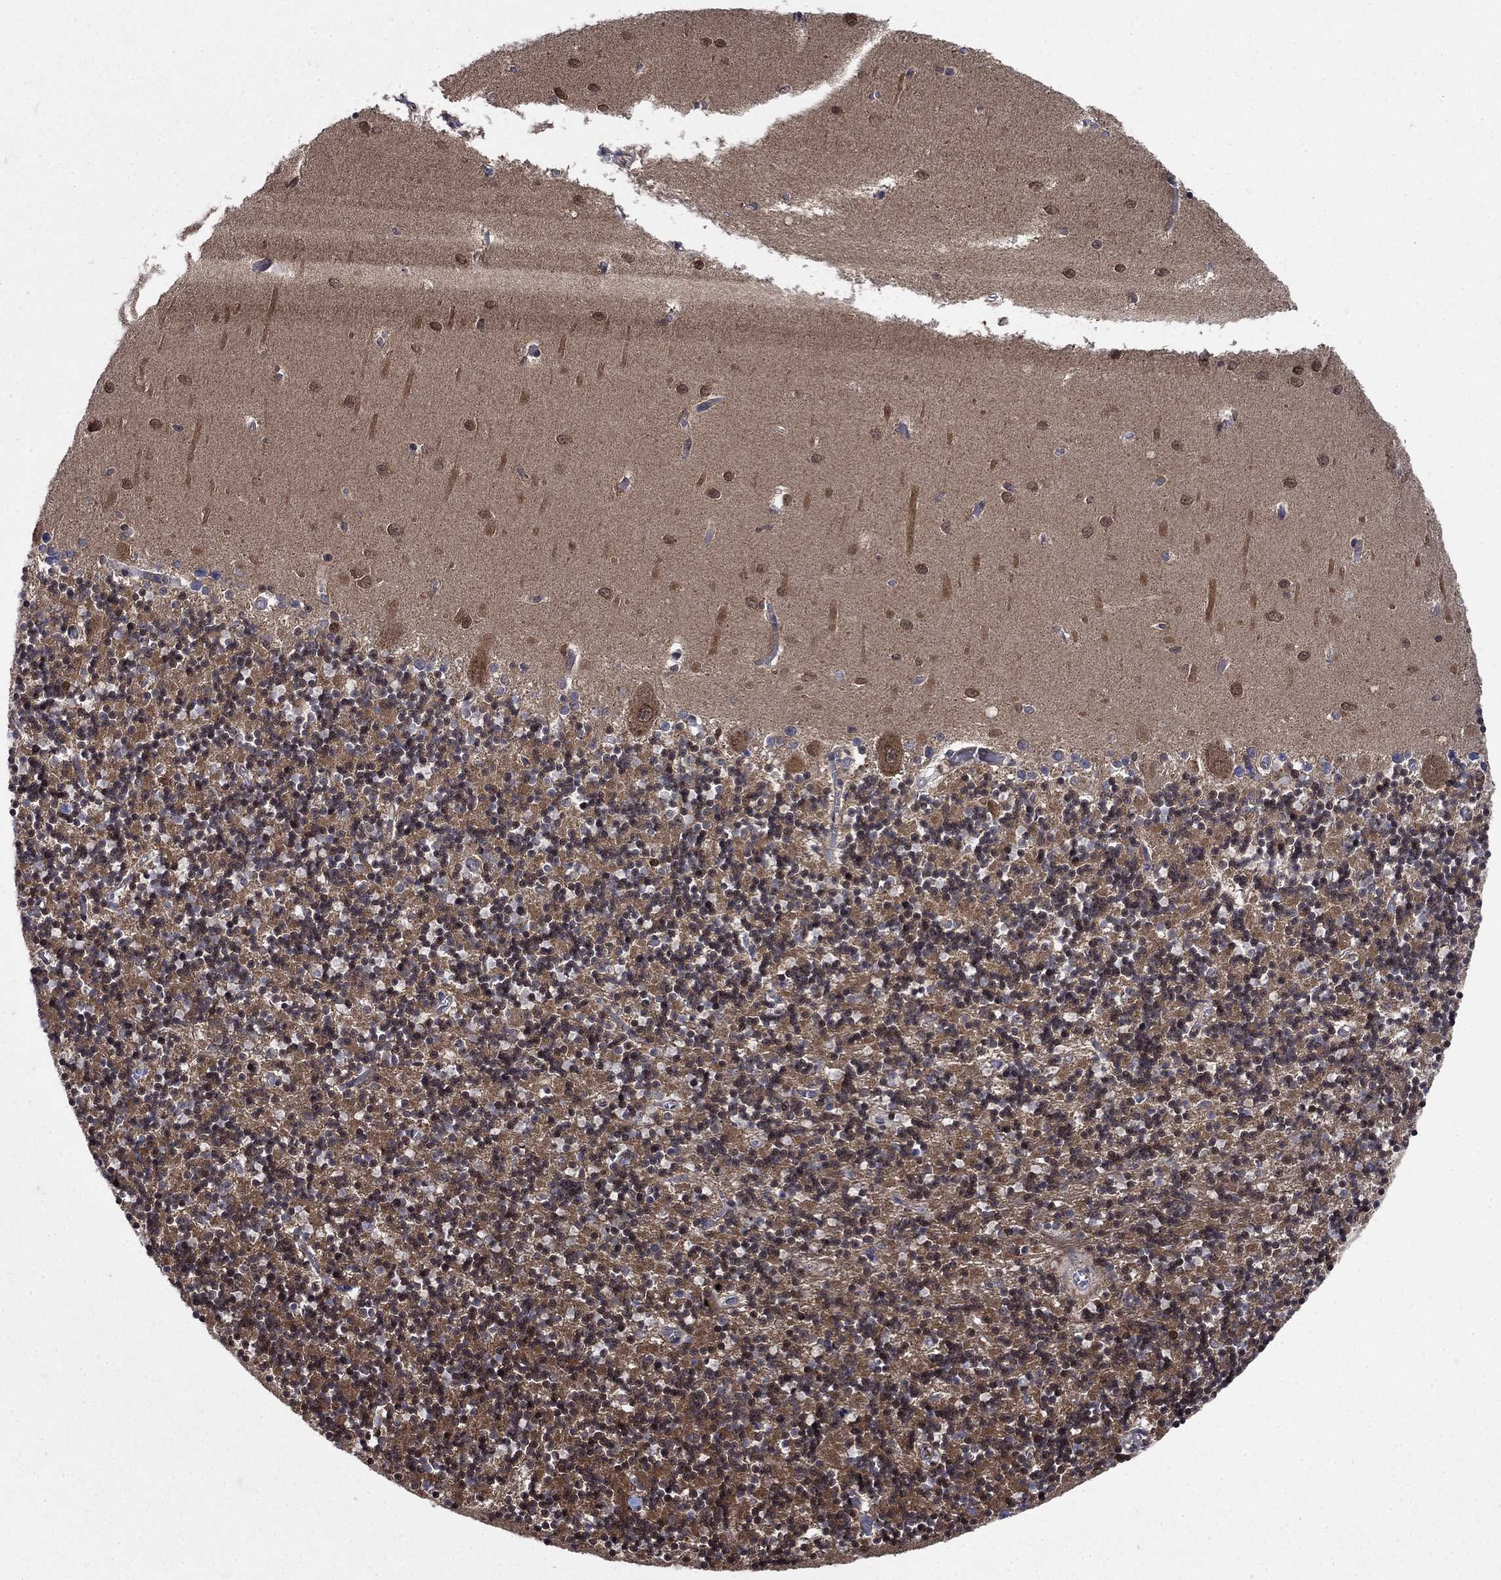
{"staining": {"intensity": "moderate", "quantity": "25%-75%", "location": "nuclear"}, "tissue": "cerebellum", "cell_type": "Cells in granular layer", "image_type": "normal", "snomed": [{"axis": "morphology", "description": "Normal tissue, NOS"}, {"axis": "topography", "description": "Cerebellum"}], "caption": "Cerebellum stained for a protein exhibits moderate nuclear positivity in cells in granular layer. Nuclei are stained in blue.", "gene": "CACYBP", "patient": {"sex": "female", "age": 64}}